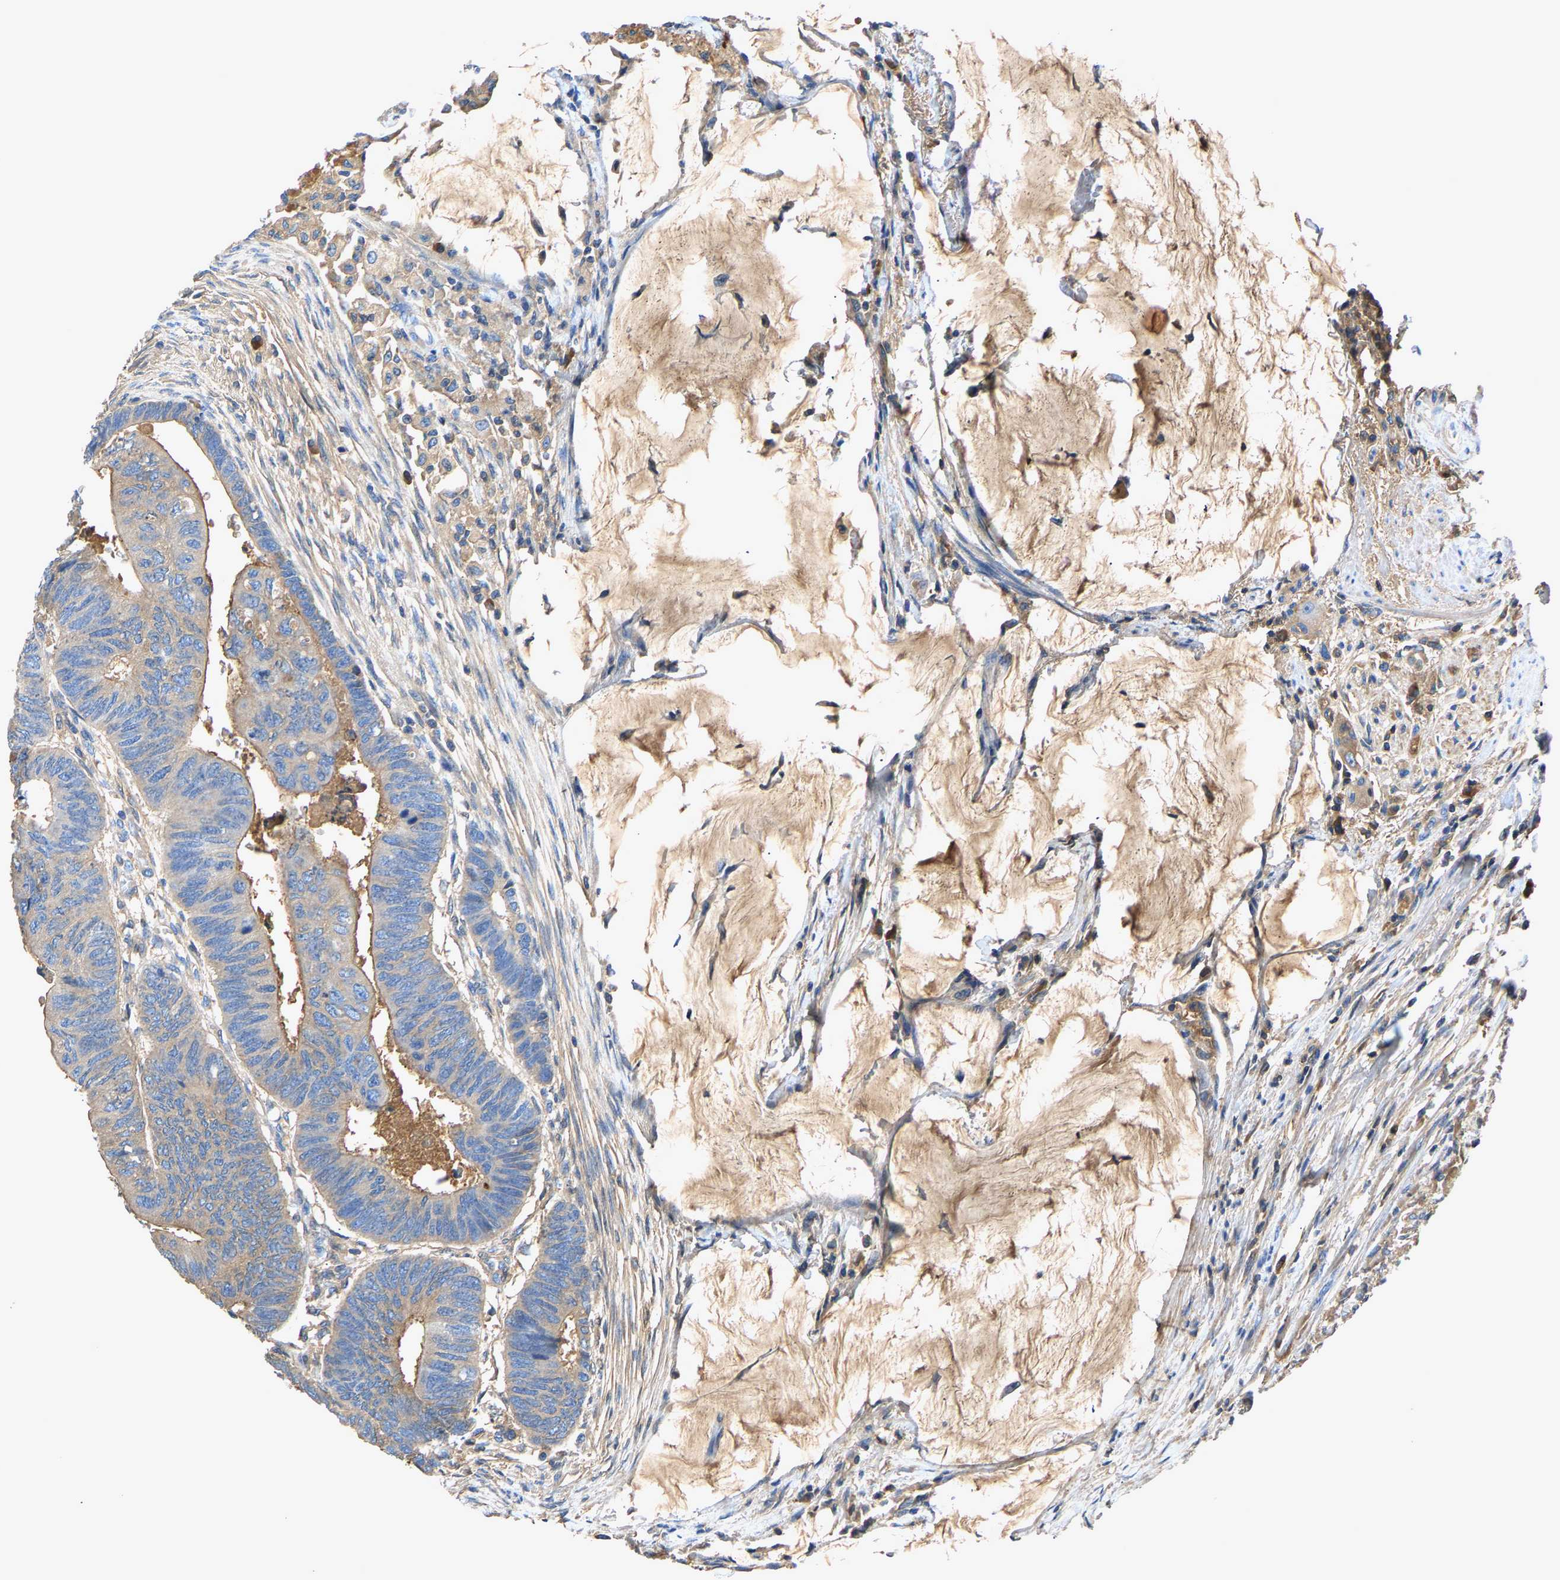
{"staining": {"intensity": "weak", "quantity": ">75%", "location": "cytoplasmic/membranous"}, "tissue": "colorectal cancer", "cell_type": "Tumor cells", "image_type": "cancer", "snomed": [{"axis": "morphology", "description": "Normal tissue, NOS"}, {"axis": "morphology", "description": "Adenocarcinoma, NOS"}, {"axis": "topography", "description": "Rectum"}, {"axis": "topography", "description": "Peripheral nerve tissue"}], "caption": "Immunohistochemistry image of neoplastic tissue: colorectal cancer (adenocarcinoma) stained using IHC demonstrates low levels of weak protein expression localized specifically in the cytoplasmic/membranous of tumor cells, appearing as a cytoplasmic/membranous brown color.", "gene": "STC1", "patient": {"sex": "male", "age": 92}}